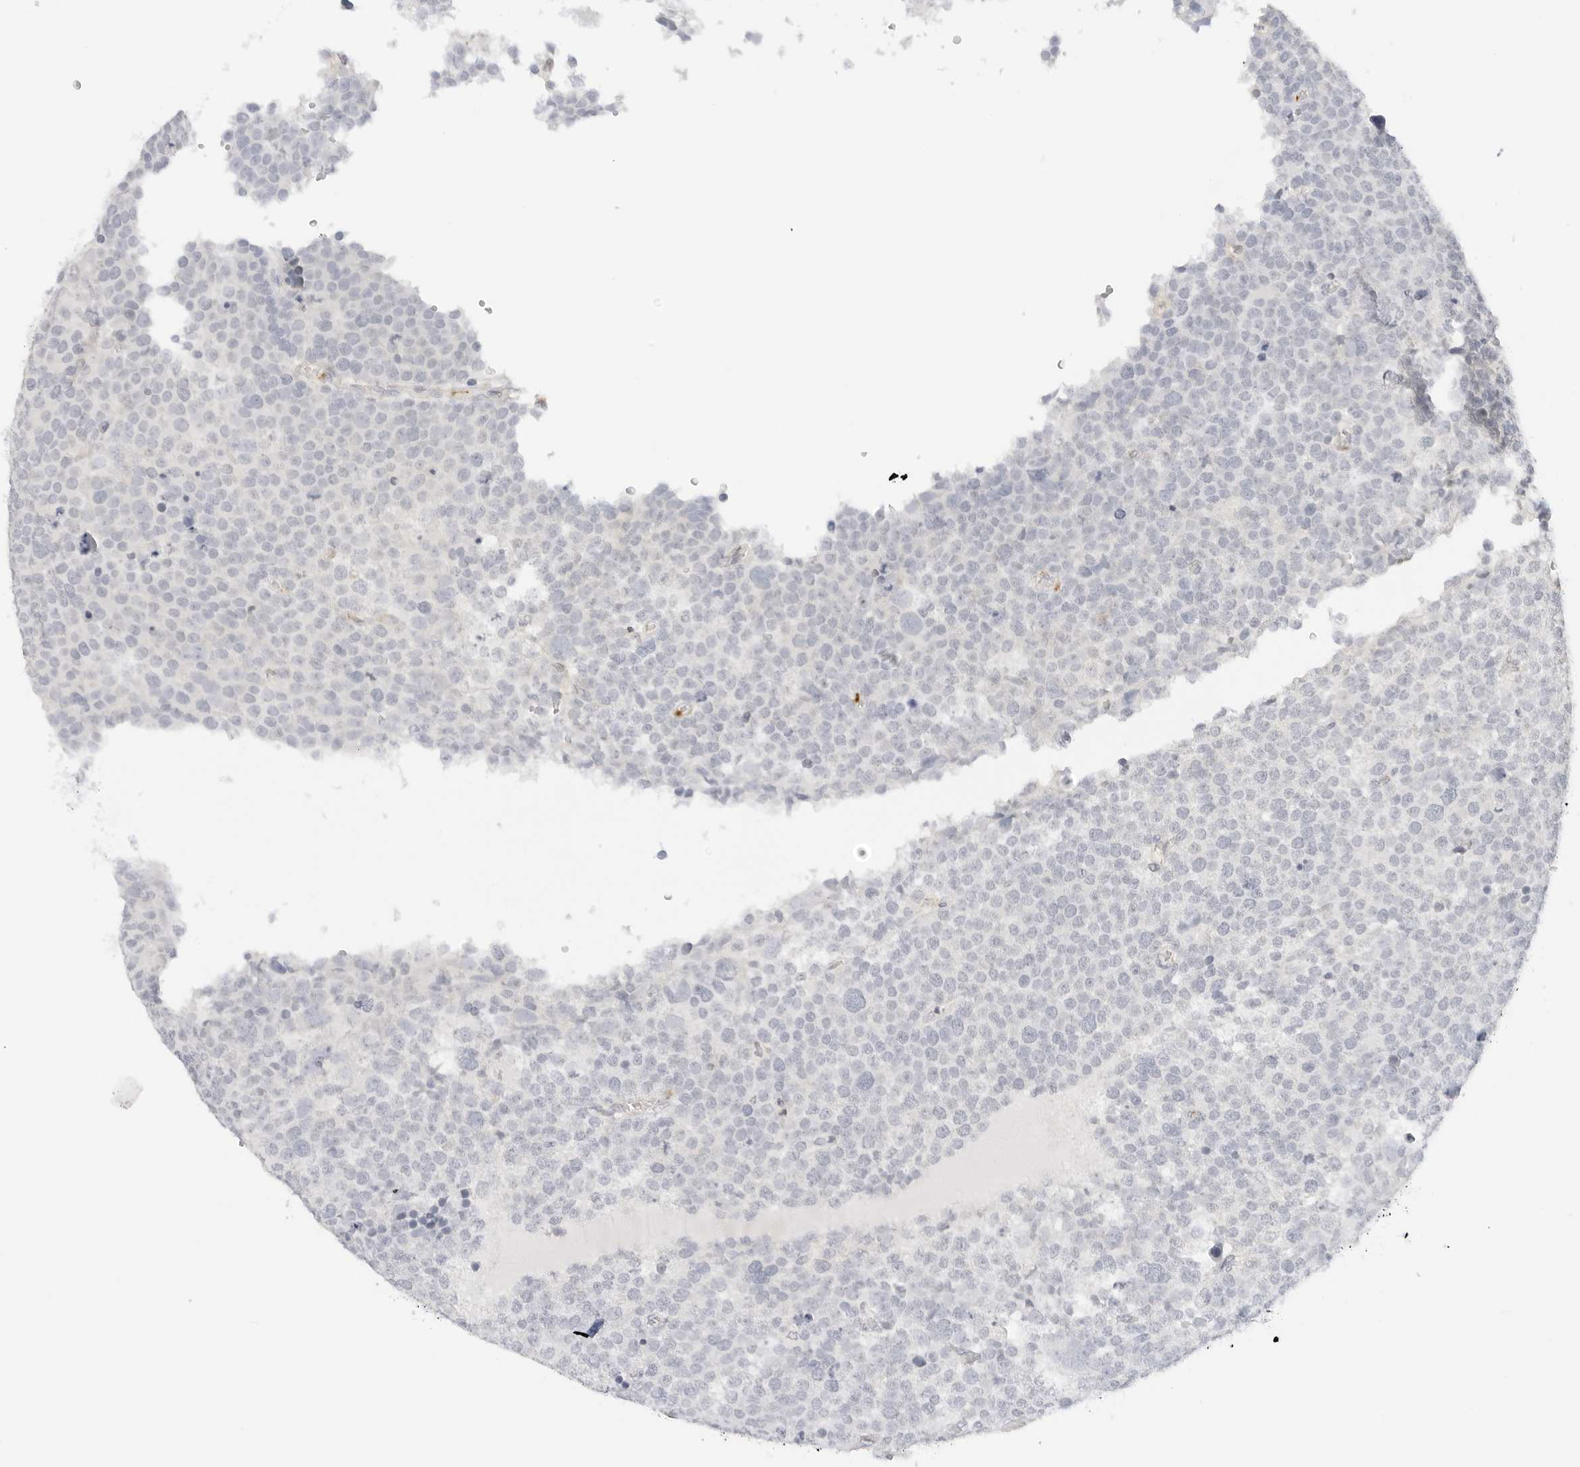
{"staining": {"intensity": "negative", "quantity": "none", "location": "none"}, "tissue": "testis cancer", "cell_type": "Tumor cells", "image_type": "cancer", "snomed": [{"axis": "morphology", "description": "Seminoma, NOS"}, {"axis": "topography", "description": "Testis"}], "caption": "Photomicrograph shows no protein expression in tumor cells of seminoma (testis) tissue.", "gene": "PCDH19", "patient": {"sex": "male", "age": 71}}